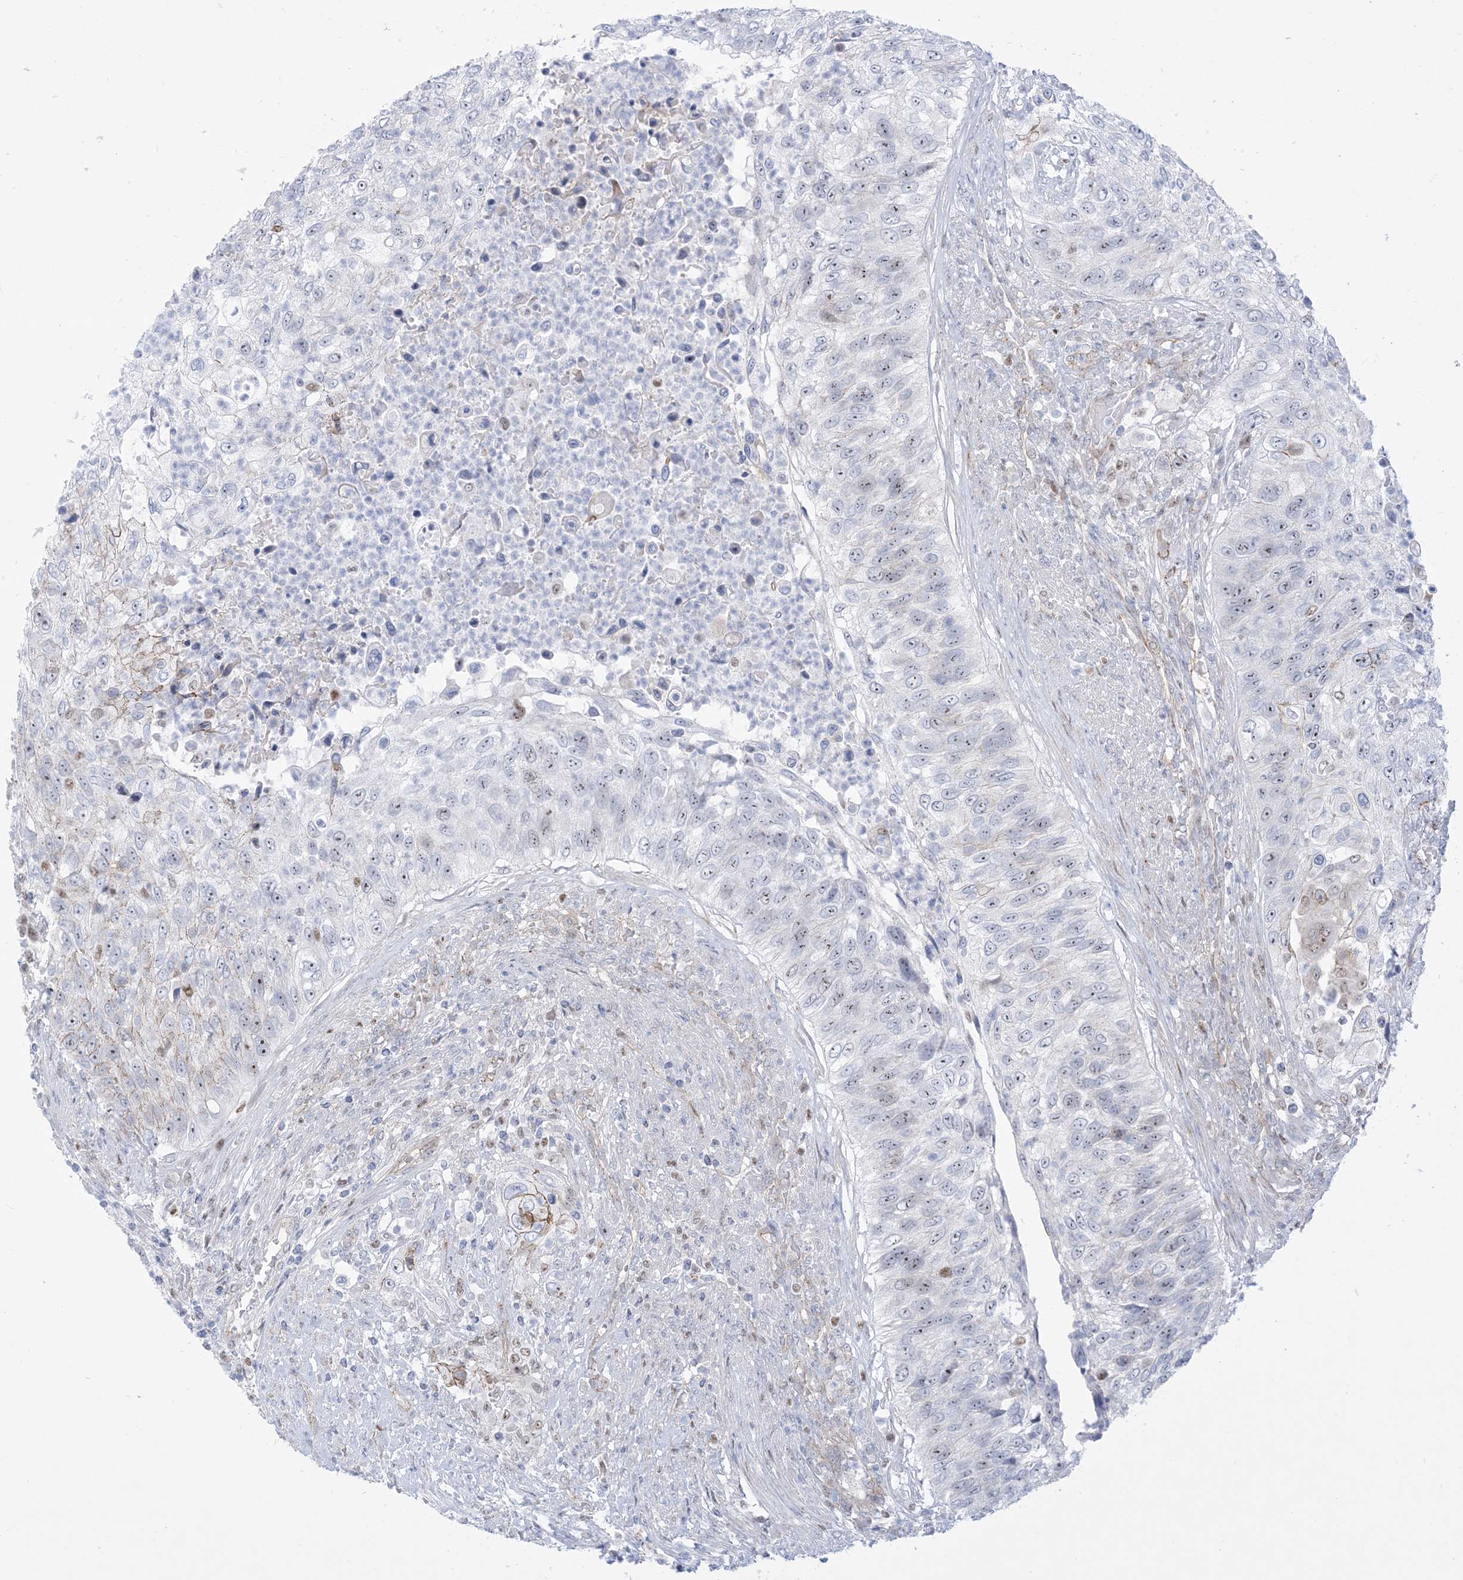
{"staining": {"intensity": "weak", "quantity": "25%-75%", "location": "nuclear"}, "tissue": "urothelial cancer", "cell_type": "Tumor cells", "image_type": "cancer", "snomed": [{"axis": "morphology", "description": "Urothelial carcinoma, High grade"}, {"axis": "topography", "description": "Urinary bladder"}], "caption": "Urothelial cancer tissue demonstrates weak nuclear staining in approximately 25%-75% of tumor cells, visualized by immunohistochemistry. Immunohistochemistry stains the protein of interest in brown and the nuclei are stained blue.", "gene": "MARS2", "patient": {"sex": "female", "age": 60}}